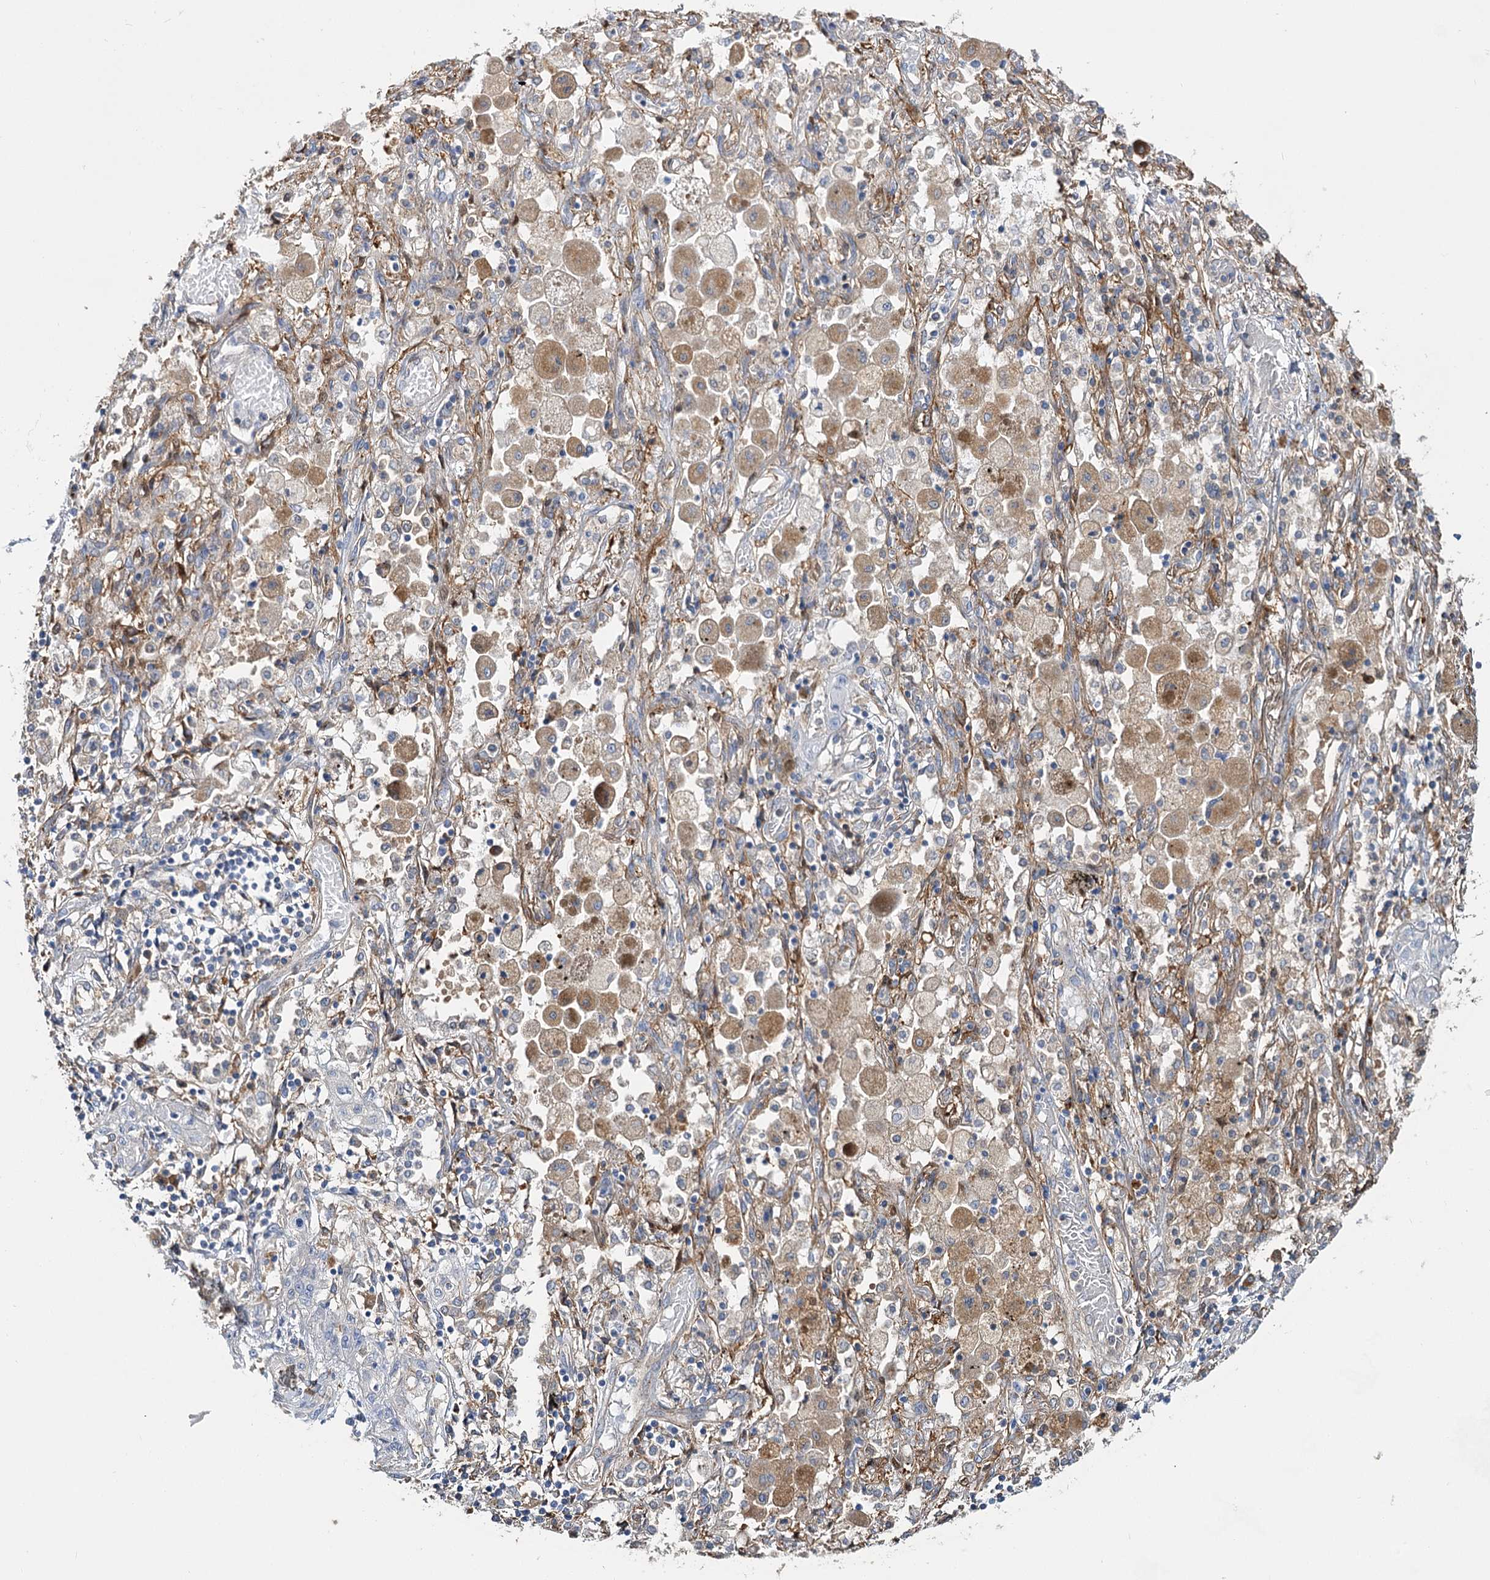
{"staining": {"intensity": "negative", "quantity": "none", "location": "none"}, "tissue": "lung cancer", "cell_type": "Tumor cells", "image_type": "cancer", "snomed": [{"axis": "morphology", "description": "Squamous cell carcinoma, NOS"}, {"axis": "topography", "description": "Lung"}], "caption": "The immunohistochemistry (IHC) image has no significant positivity in tumor cells of squamous cell carcinoma (lung) tissue. The staining is performed using DAB brown chromogen with nuclei counter-stained in using hematoxylin.", "gene": "GUSB", "patient": {"sex": "female", "age": 47}}